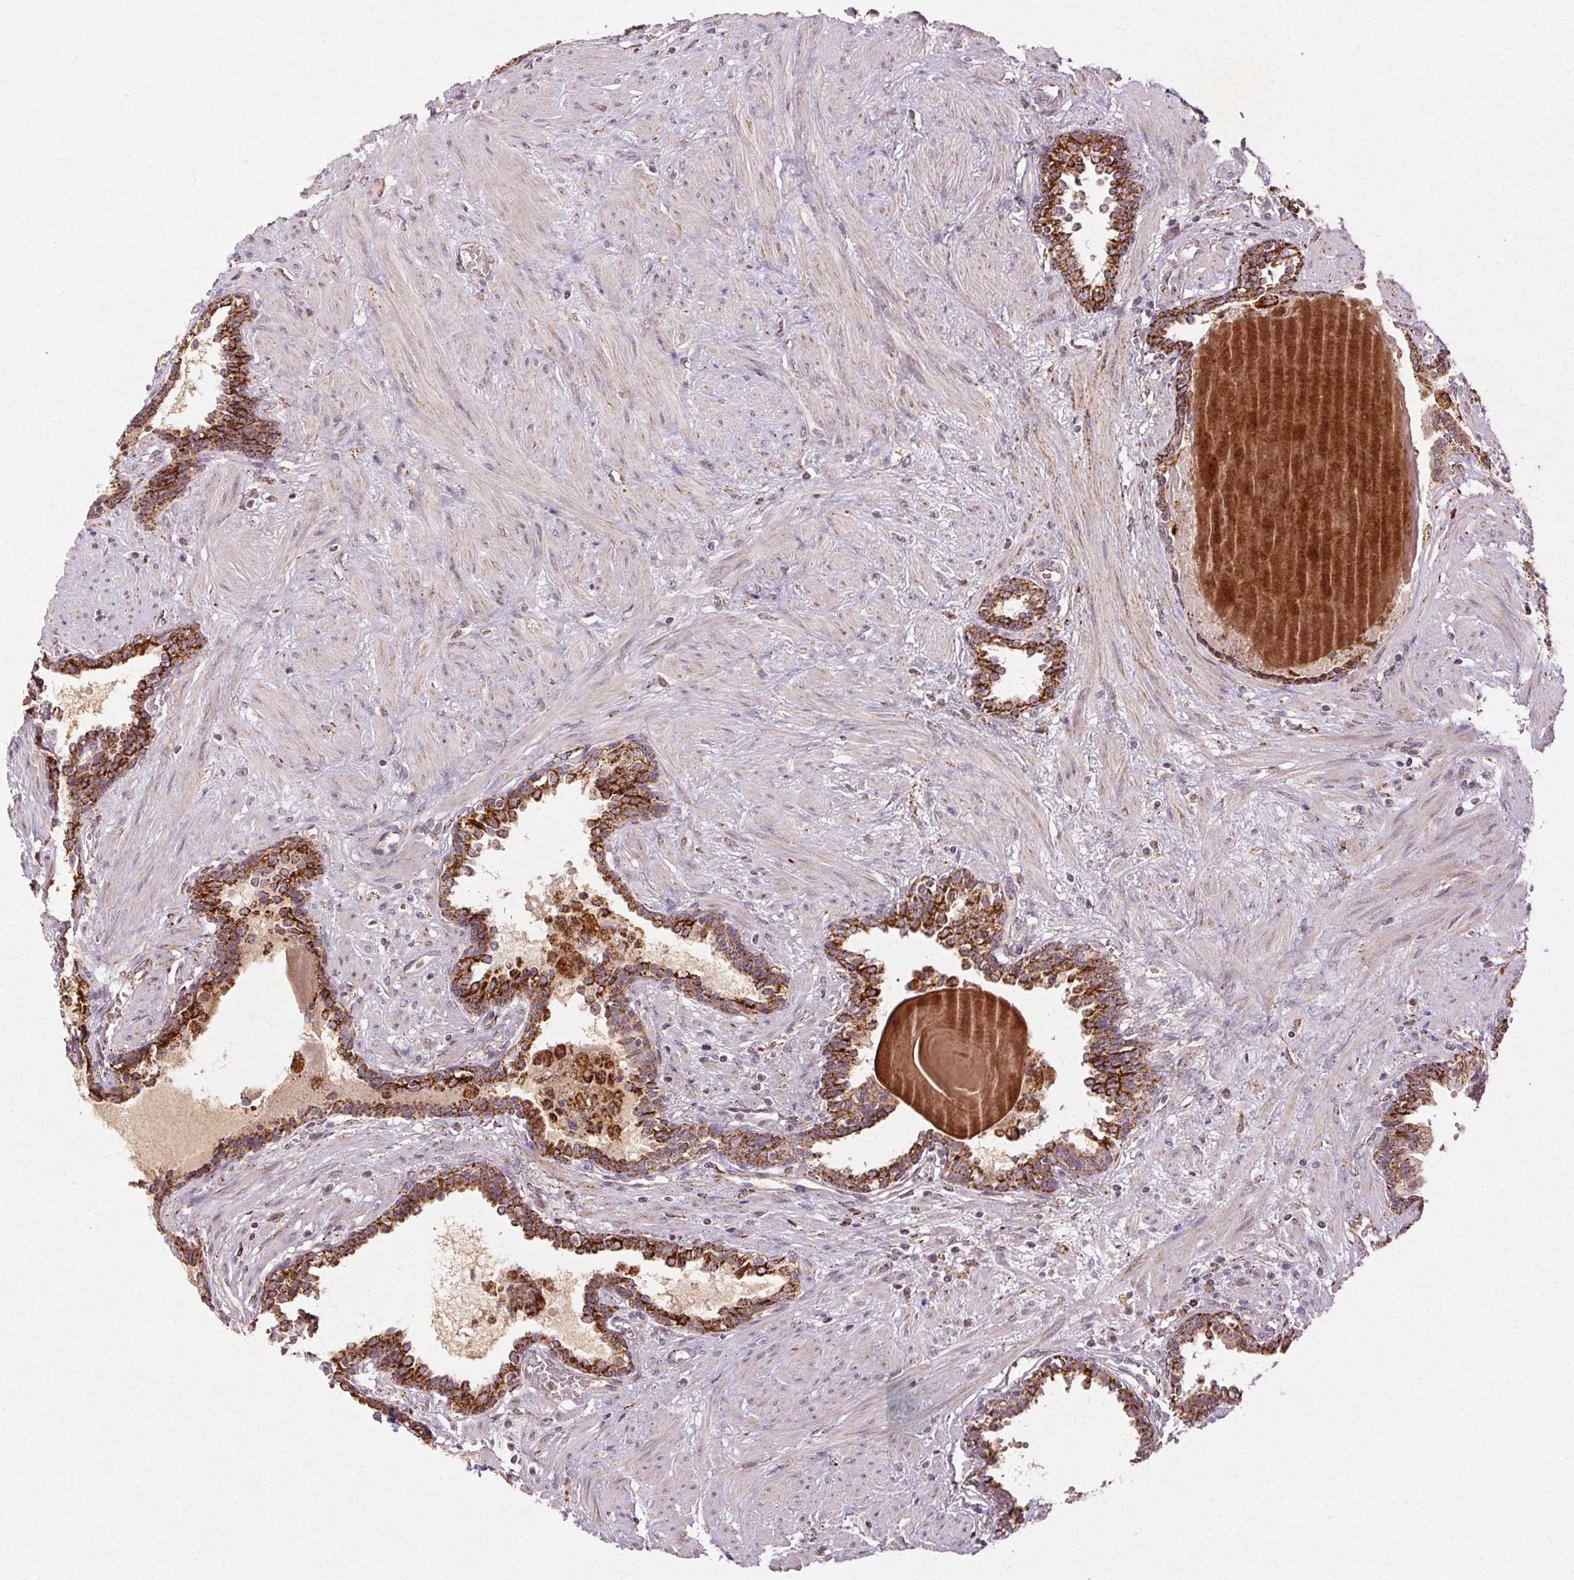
{"staining": {"intensity": "strong", "quantity": "25%-75%", "location": "cytoplasmic/membranous"}, "tissue": "prostate", "cell_type": "Glandular cells", "image_type": "normal", "snomed": [{"axis": "morphology", "description": "Normal tissue, NOS"}, {"axis": "topography", "description": "Prostate"}], "caption": "Strong cytoplasmic/membranous expression is present in about 25%-75% of glandular cells in normal prostate. Using DAB (brown) and hematoxylin (blue) stains, captured at high magnification using brightfield microscopy.", "gene": "REP15", "patient": {"sex": "male", "age": 55}}